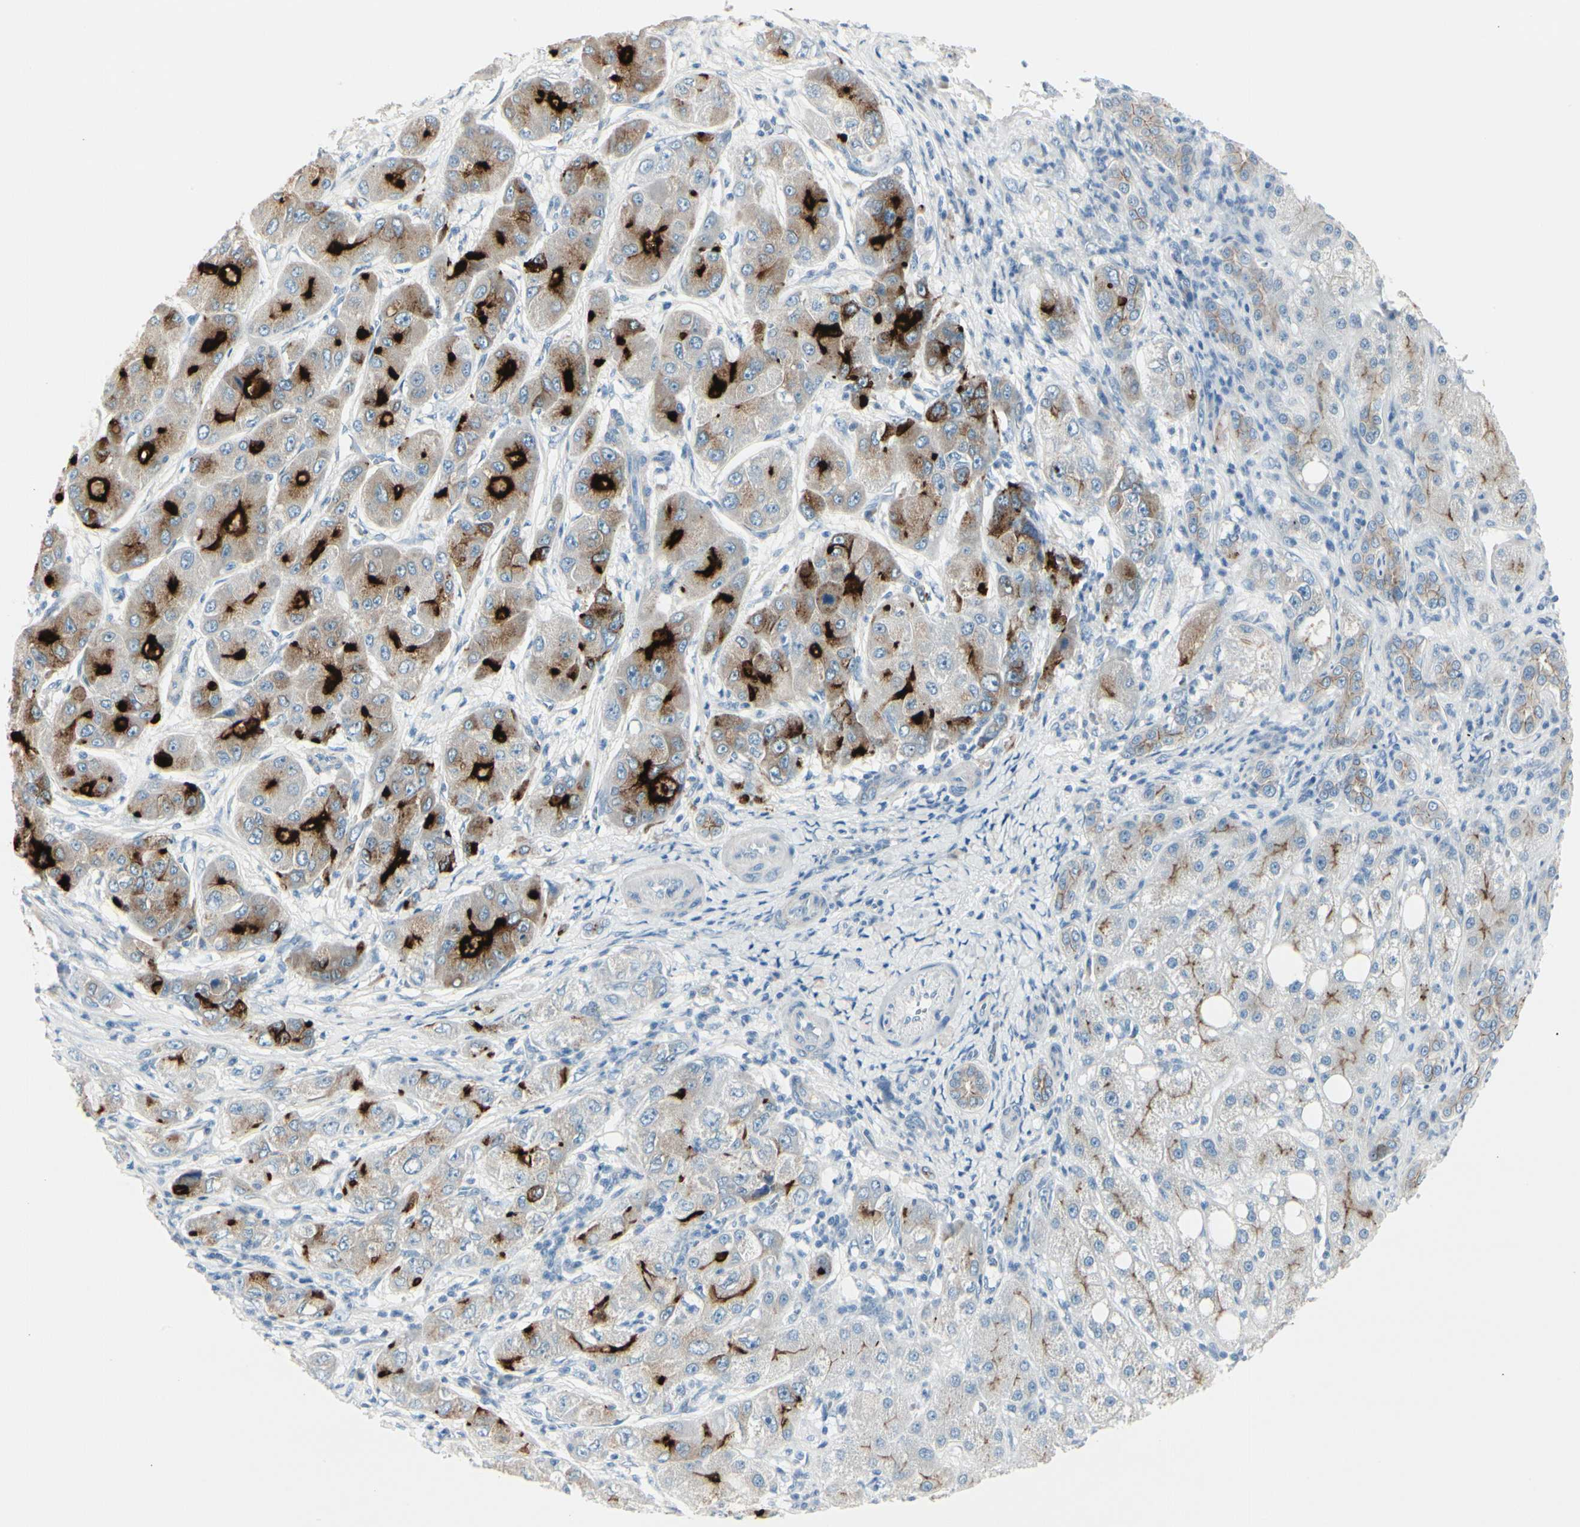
{"staining": {"intensity": "strong", "quantity": "<25%", "location": "cytoplasmic/membranous"}, "tissue": "liver cancer", "cell_type": "Tumor cells", "image_type": "cancer", "snomed": [{"axis": "morphology", "description": "Carcinoma, Hepatocellular, NOS"}, {"axis": "topography", "description": "Liver"}], "caption": "A photomicrograph of hepatocellular carcinoma (liver) stained for a protein exhibits strong cytoplasmic/membranous brown staining in tumor cells.", "gene": "CDHR5", "patient": {"sex": "male", "age": 80}}